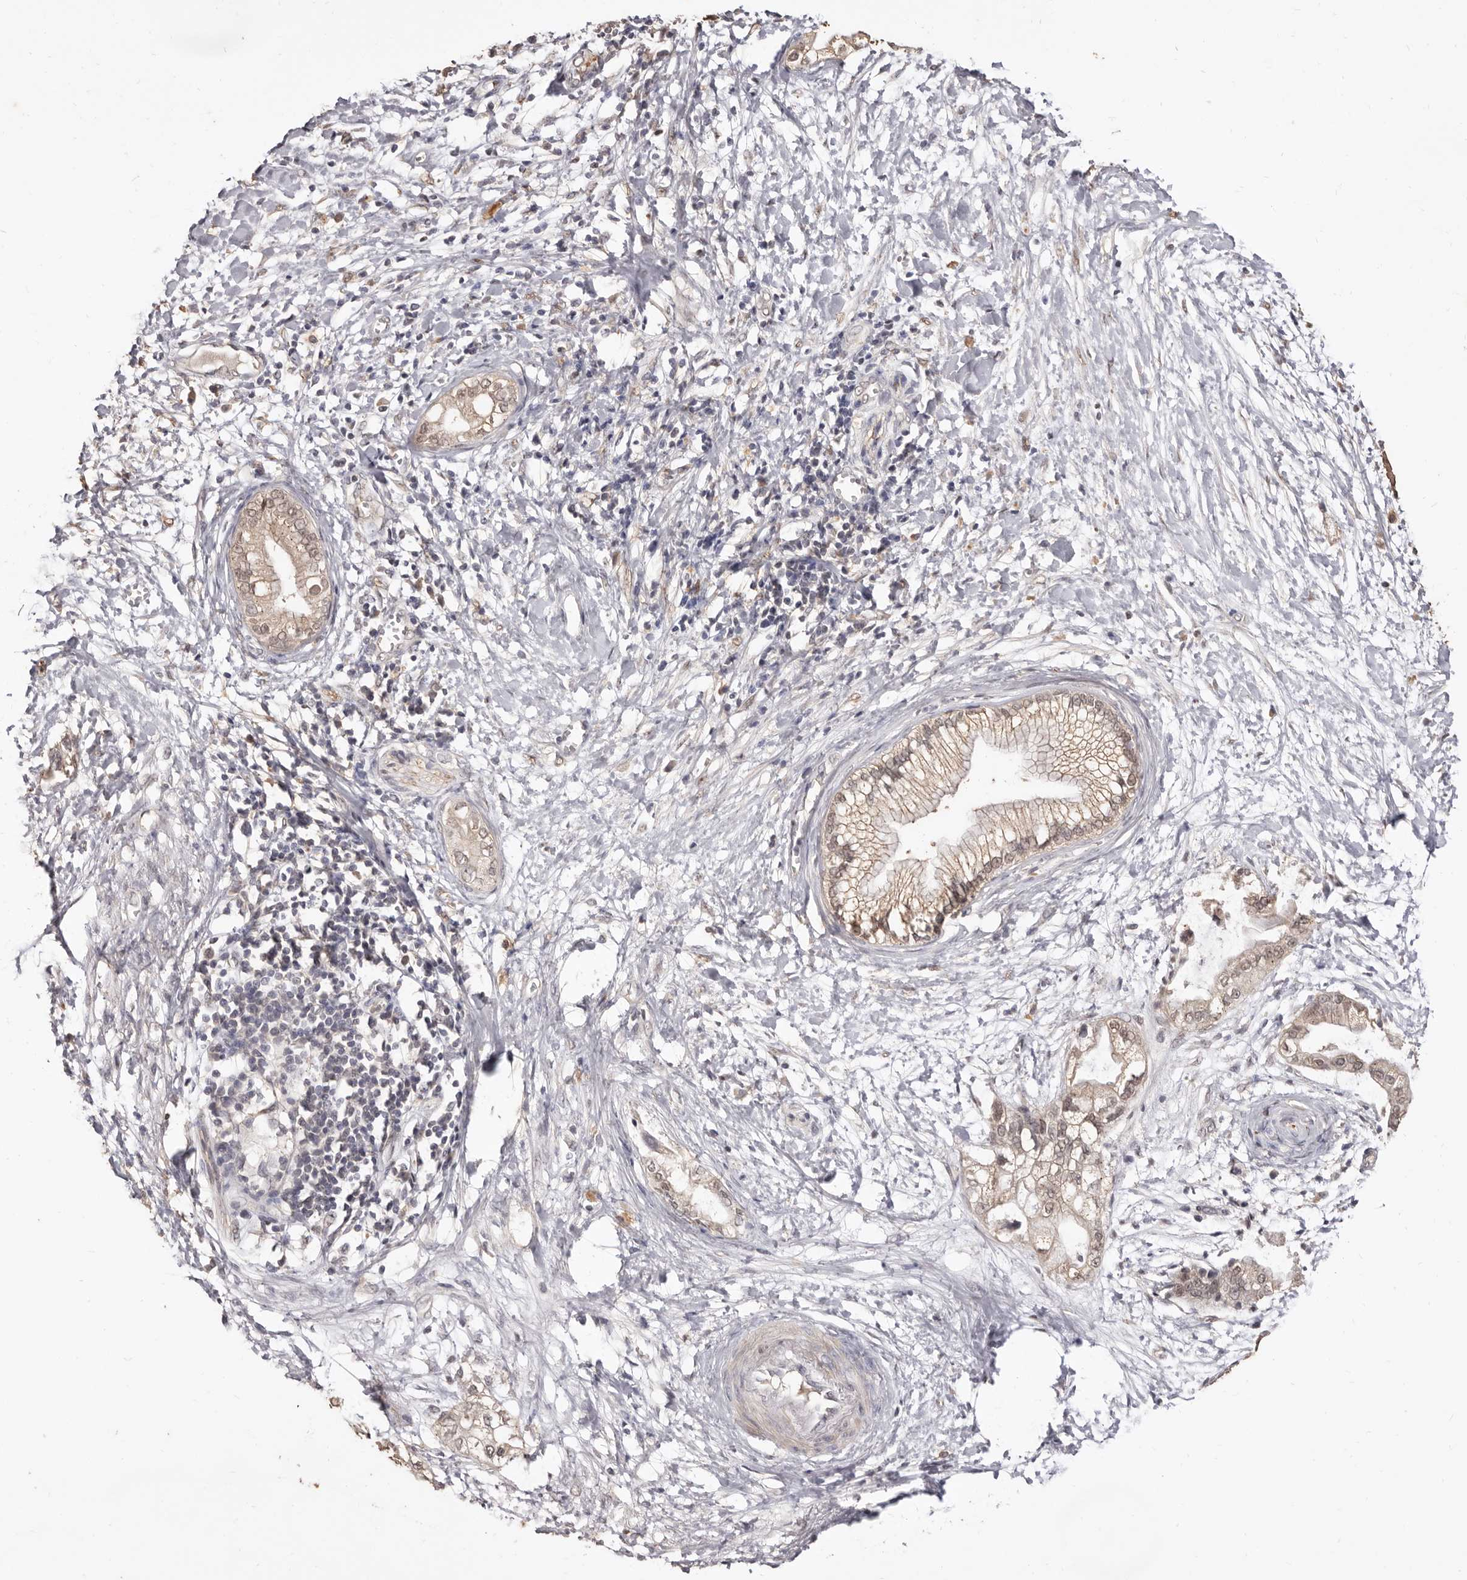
{"staining": {"intensity": "weak", "quantity": "25%-75%", "location": "cytoplasmic/membranous,nuclear"}, "tissue": "pancreatic cancer", "cell_type": "Tumor cells", "image_type": "cancer", "snomed": [{"axis": "morphology", "description": "Adenocarcinoma, NOS"}, {"axis": "topography", "description": "Pancreas"}], "caption": "Adenocarcinoma (pancreatic) stained for a protein (brown) displays weak cytoplasmic/membranous and nuclear positive staining in about 25%-75% of tumor cells.", "gene": "INAVA", "patient": {"sex": "male", "age": 68}}